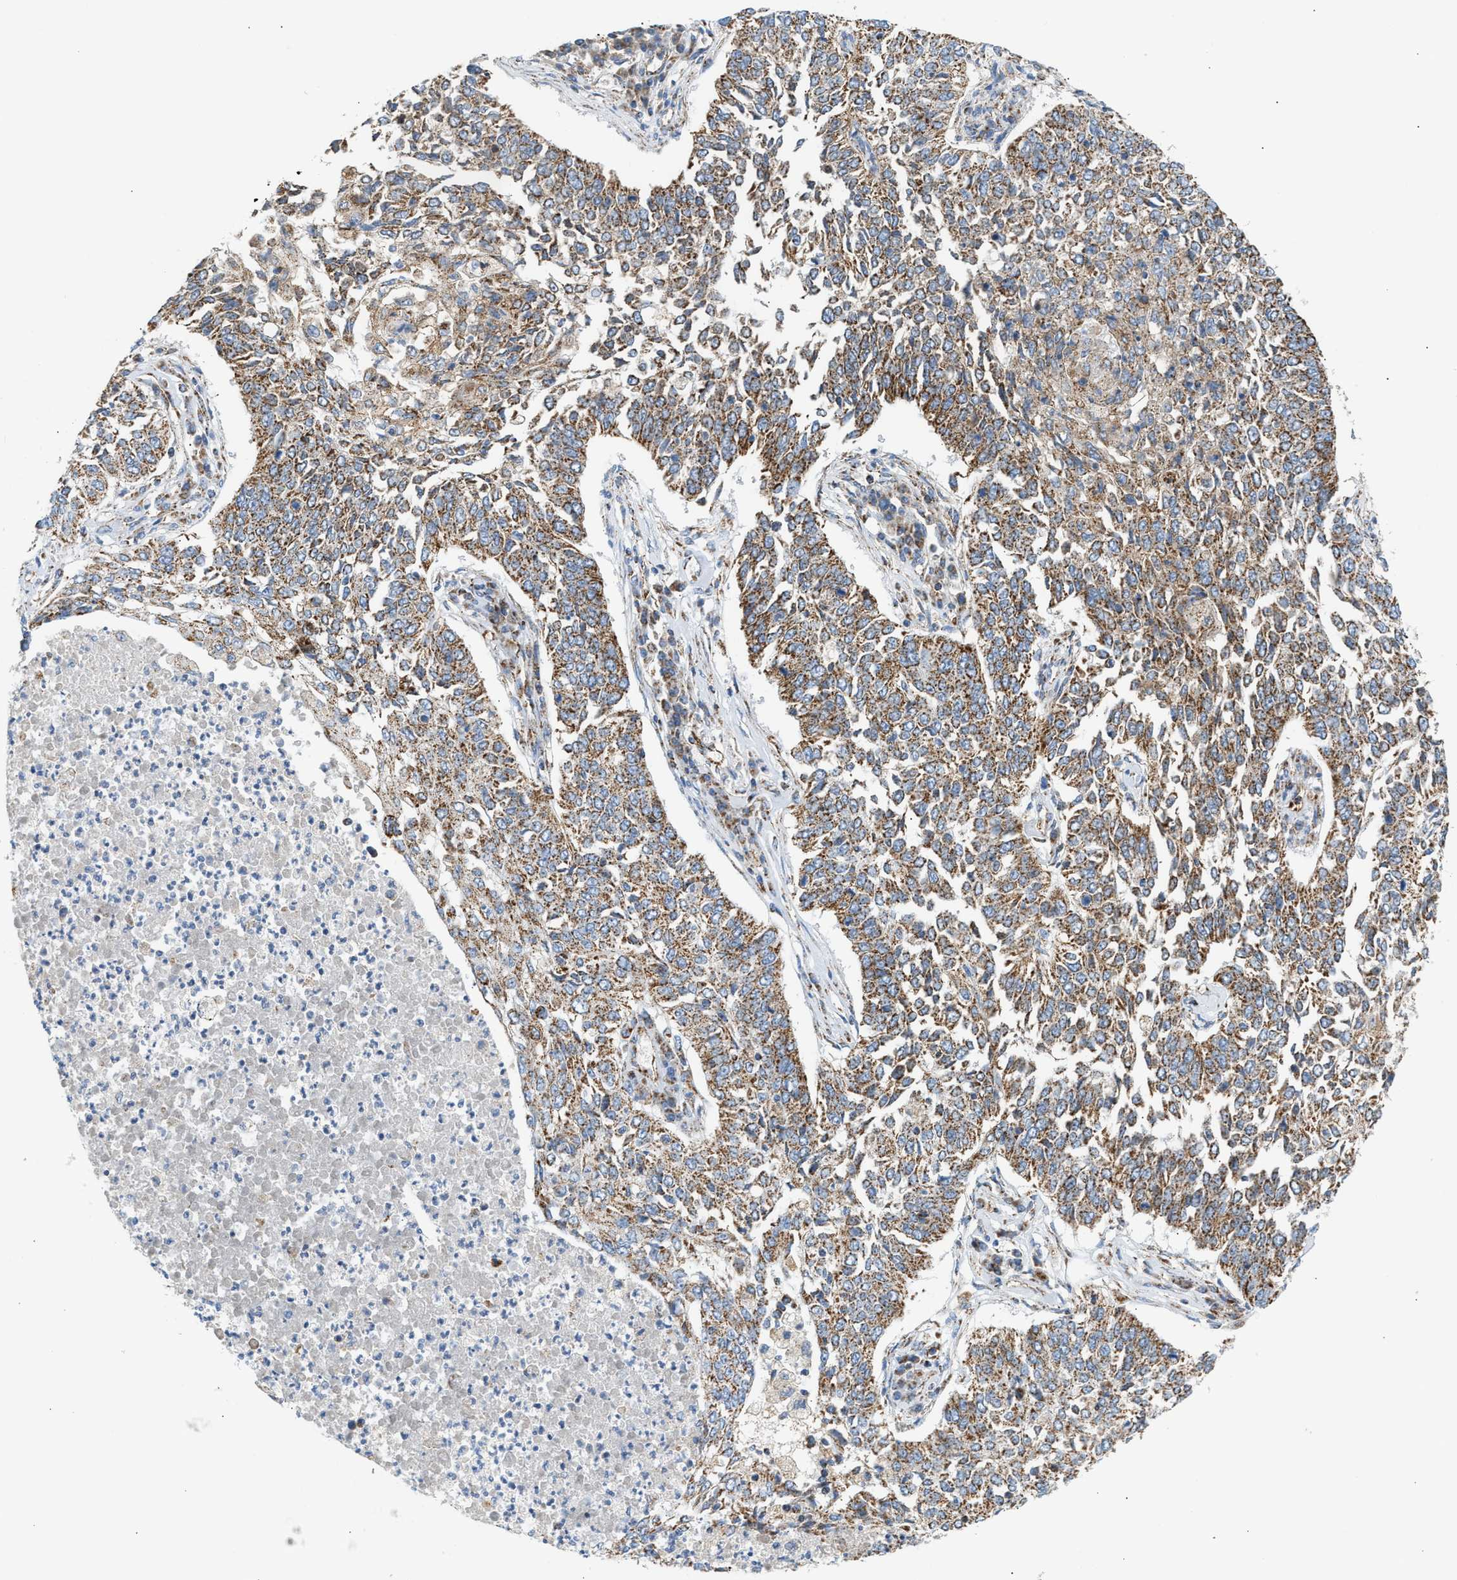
{"staining": {"intensity": "moderate", "quantity": ">75%", "location": "cytoplasmic/membranous"}, "tissue": "lung cancer", "cell_type": "Tumor cells", "image_type": "cancer", "snomed": [{"axis": "morphology", "description": "Normal tissue, NOS"}, {"axis": "morphology", "description": "Squamous cell carcinoma, NOS"}, {"axis": "topography", "description": "Cartilage tissue"}, {"axis": "topography", "description": "Bronchus"}, {"axis": "topography", "description": "Lung"}], "caption": "Lung squamous cell carcinoma stained with DAB immunohistochemistry (IHC) displays medium levels of moderate cytoplasmic/membranous staining in approximately >75% of tumor cells.", "gene": "OGDH", "patient": {"sex": "female", "age": 49}}